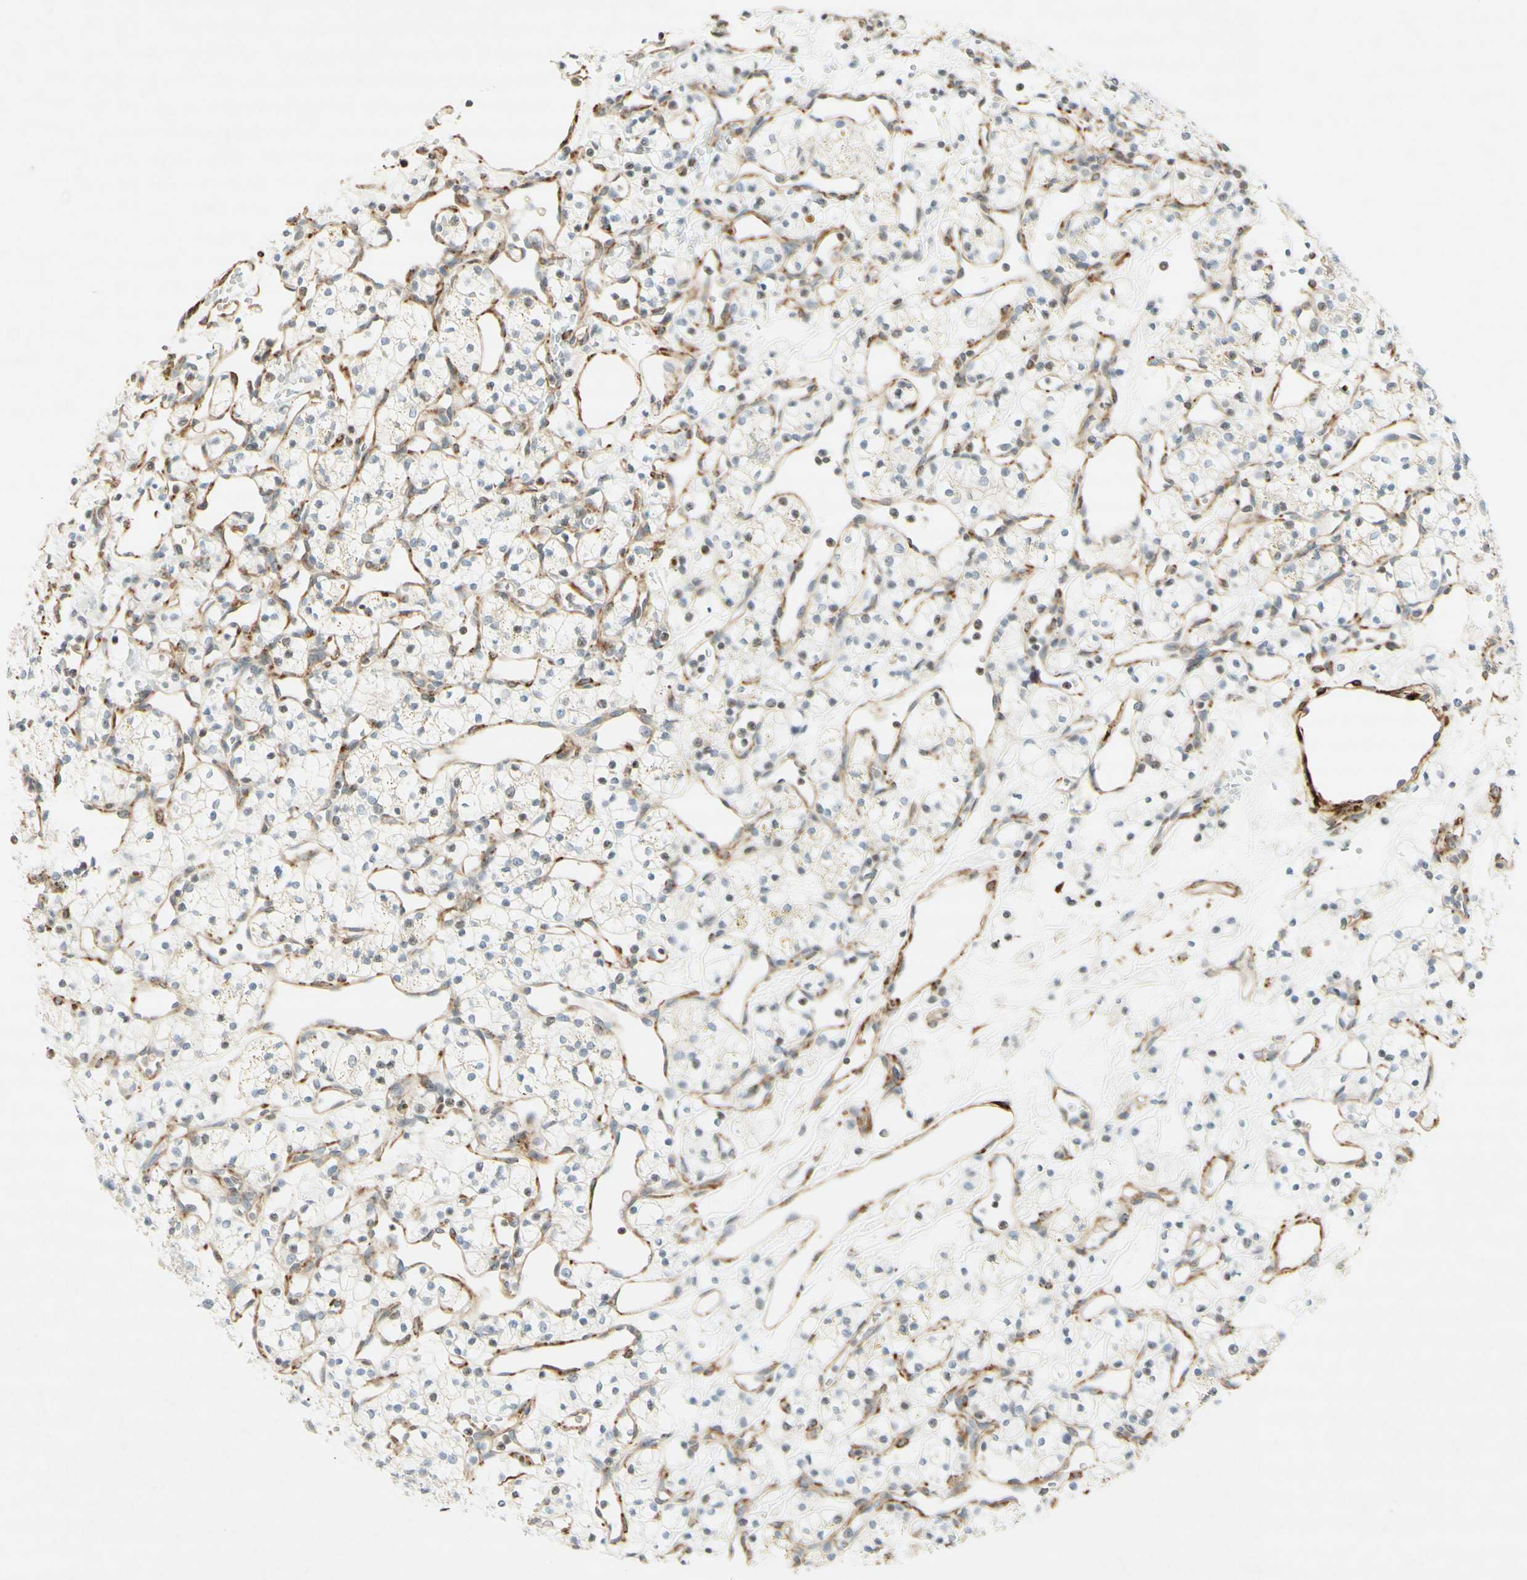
{"staining": {"intensity": "moderate", "quantity": "25%-75%", "location": "cytoplasmic/membranous"}, "tissue": "renal cancer", "cell_type": "Tumor cells", "image_type": "cancer", "snomed": [{"axis": "morphology", "description": "Adenocarcinoma, NOS"}, {"axis": "topography", "description": "Kidney"}], "caption": "Immunohistochemistry (IHC) histopathology image of adenocarcinoma (renal) stained for a protein (brown), which exhibits medium levels of moderate cytoplasmic/membranous expression in about 25%-75% of tumor cells.", "gene": "MAP1B", "patient": {"sex": "female", "age": 60}}